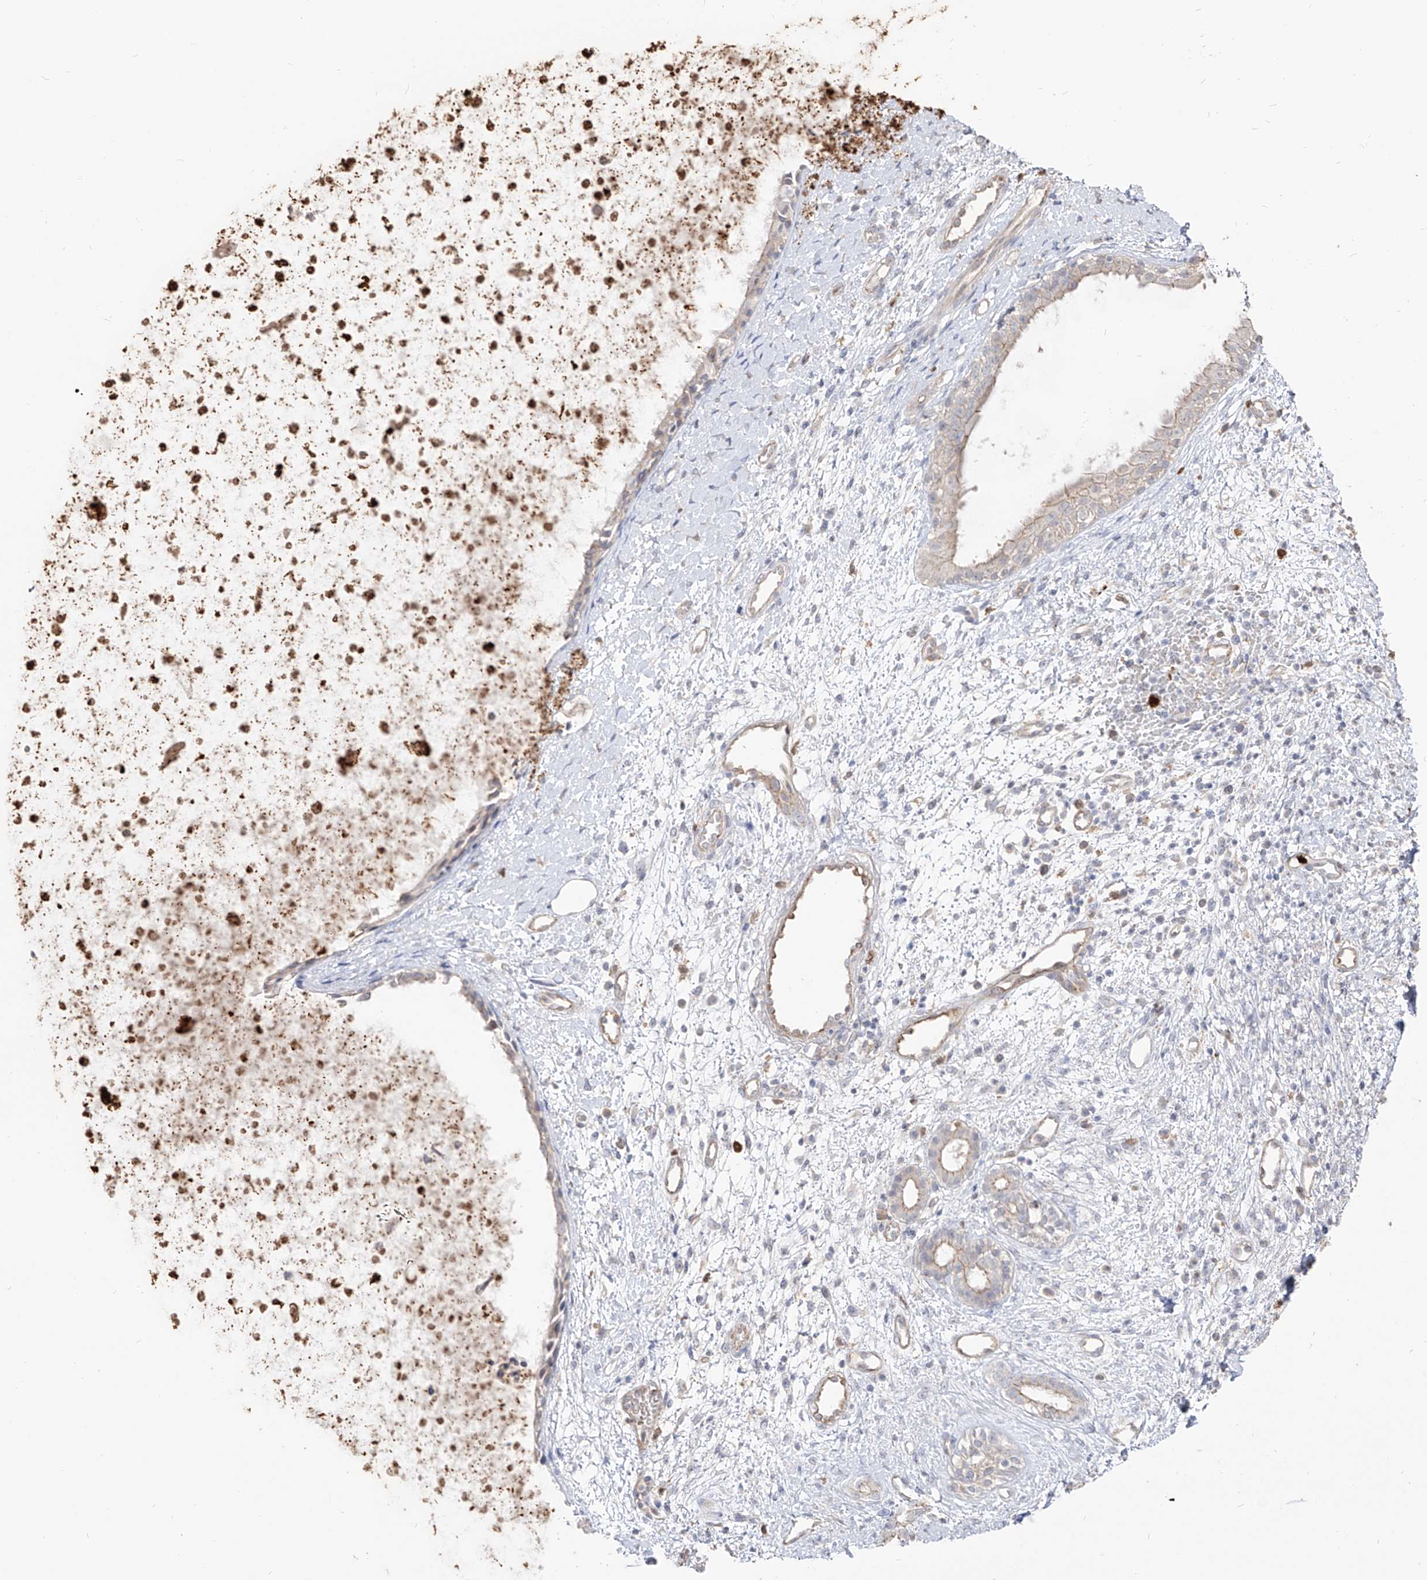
{"staining": {"intensity": "weak", "quantity": "<25%", "location": "cytoplasmic/membranous"}, "tissue": "nasopharynx", "cell_type": "Respiratory epithelial cells", "image_type": "normal", "snomed": [{"axis": "morphology", "description": "Normal tissue, NOS"}, {"axis": "topography", "description": "Nasopharynx"}], "caption": "The photomicrograph displays no staining of respiratory epithelial cells in benign nasopharynx.", "gene": "ZNF227", "patient": {"sex": "male", "age": 22}}